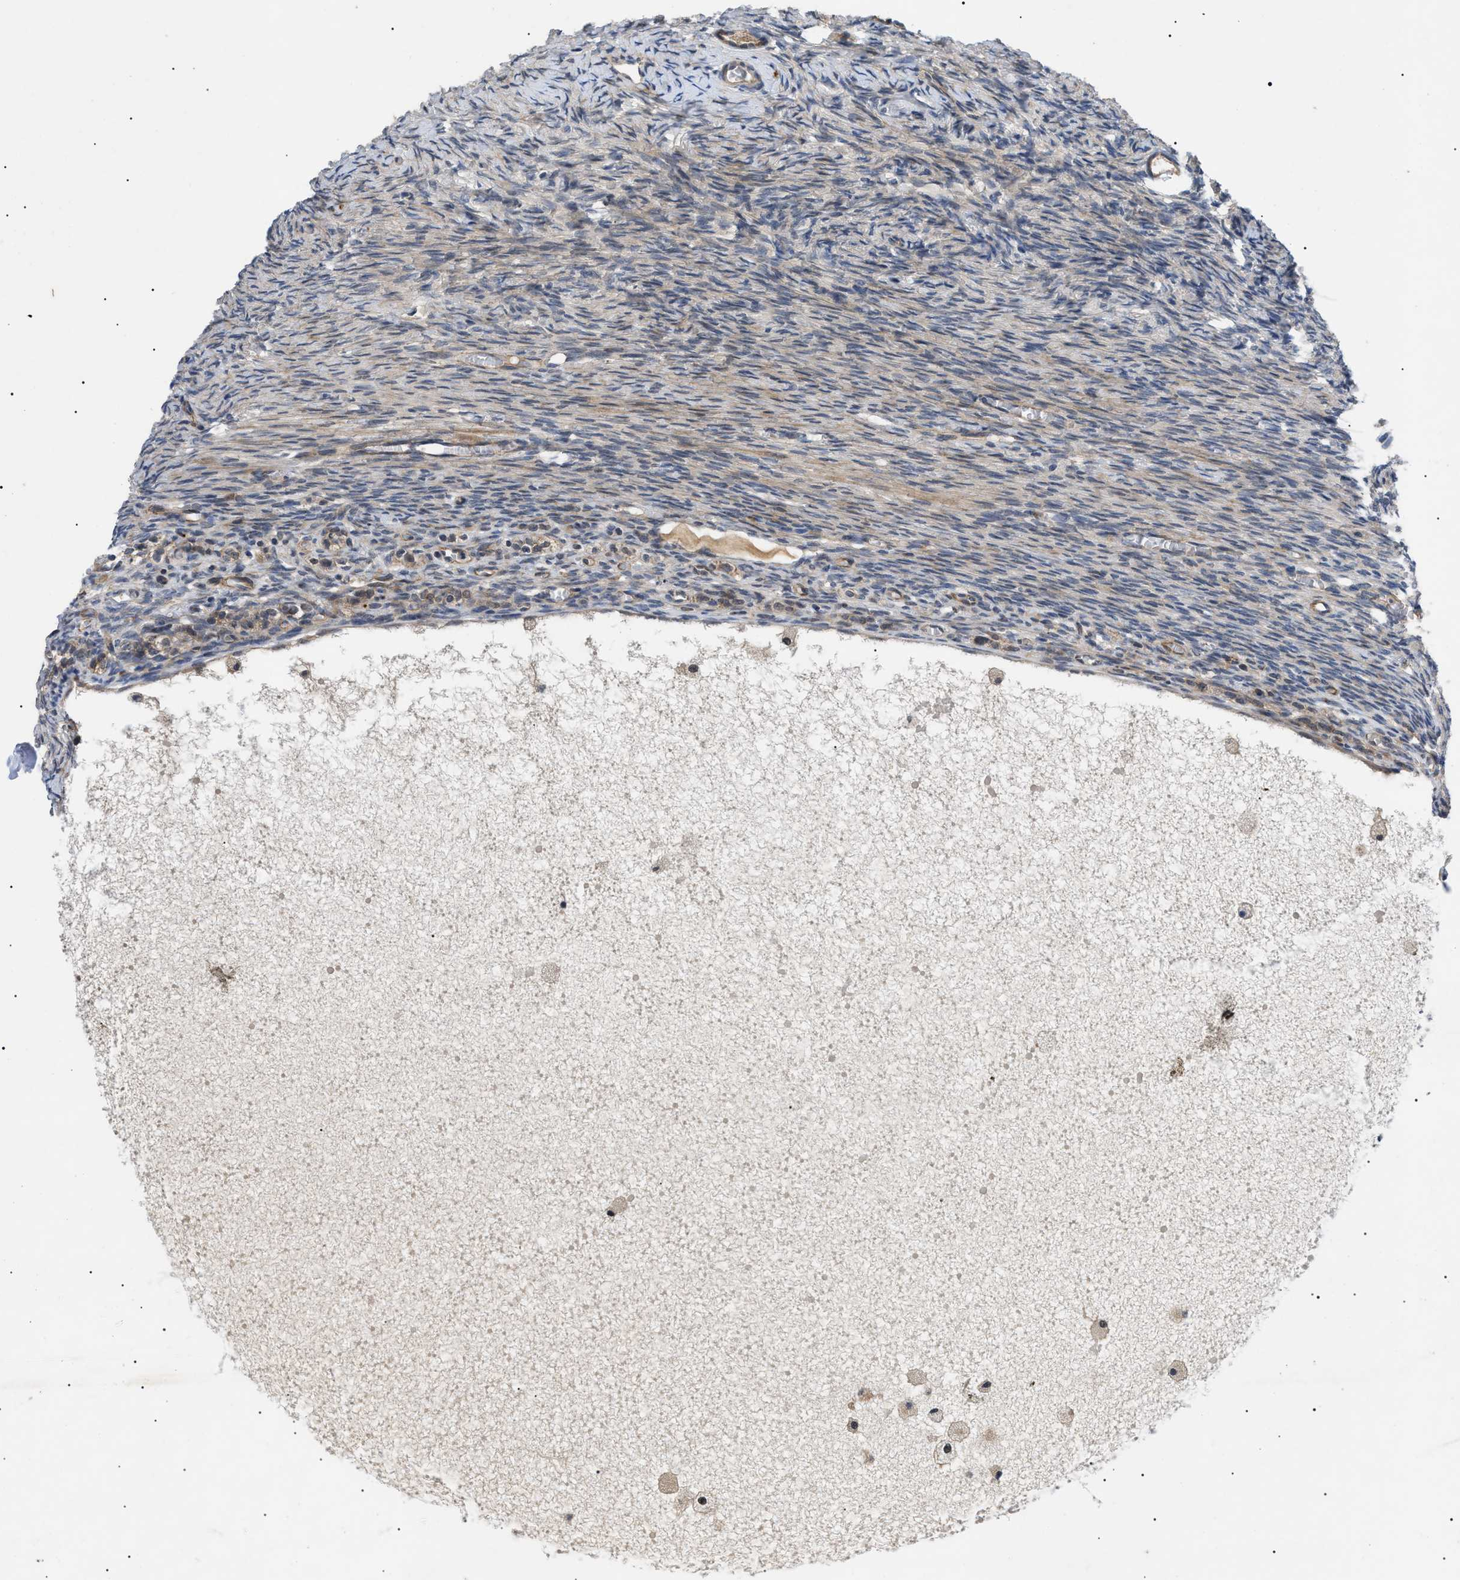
{"staining": {"intensity": "moderate", "quantity": "25%-75%", "location": "cytoplasmic/membranous"}, "tissue": "ovary", "cell_type": "Follicle cells", "image_type": "normal", "snomed": [{"axis": "morphology", "description": "Normal tissue, NOS"}, {"axis": "topography", "description": "Ovary"}], "caption": "Protein expression analysis of normal ovary shows moderate cytoplasmic/membranous positivity in about 25%-75% of follicle cells.", "gene": "CRCP", "patient": {"sex": "female", "age": 27}}